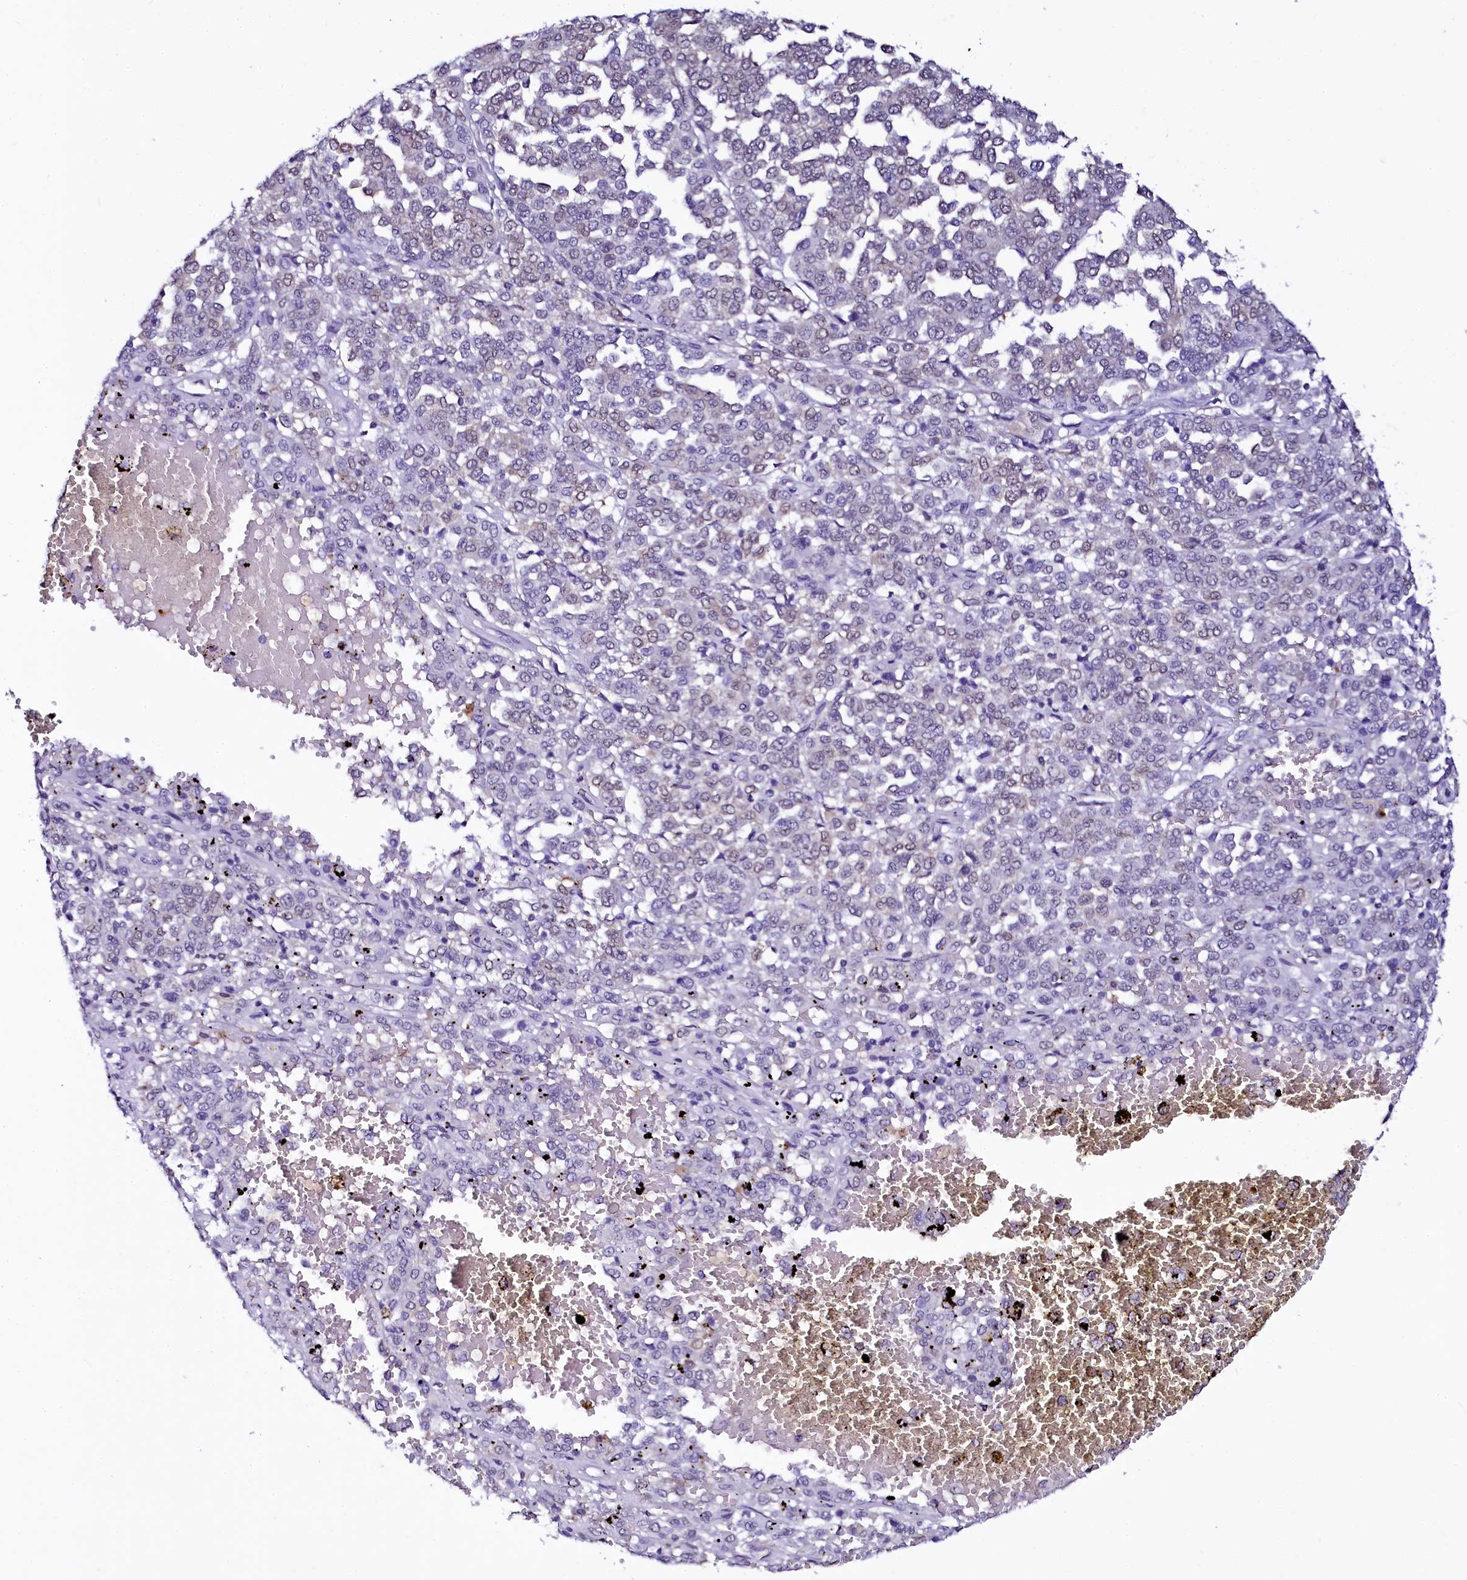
{"staining": {"intensity": "negative", "quantity": "none", "location": "none"}, "tissue": "melanoma", "cell_type": "Tumor cells", "image_type": "cancer", "snomed": [{"axis": "morphology", "description": "Malignant melanoma, Metastatic site"}, {"axis": "topography", "description": "Pancreas"}], "caption": "Melanoma stained for a protein using immunohistochemistry demonstrates no staining tumor cells.", "gene": "SORD", "patient": {"sex": "female", "age": 30}}